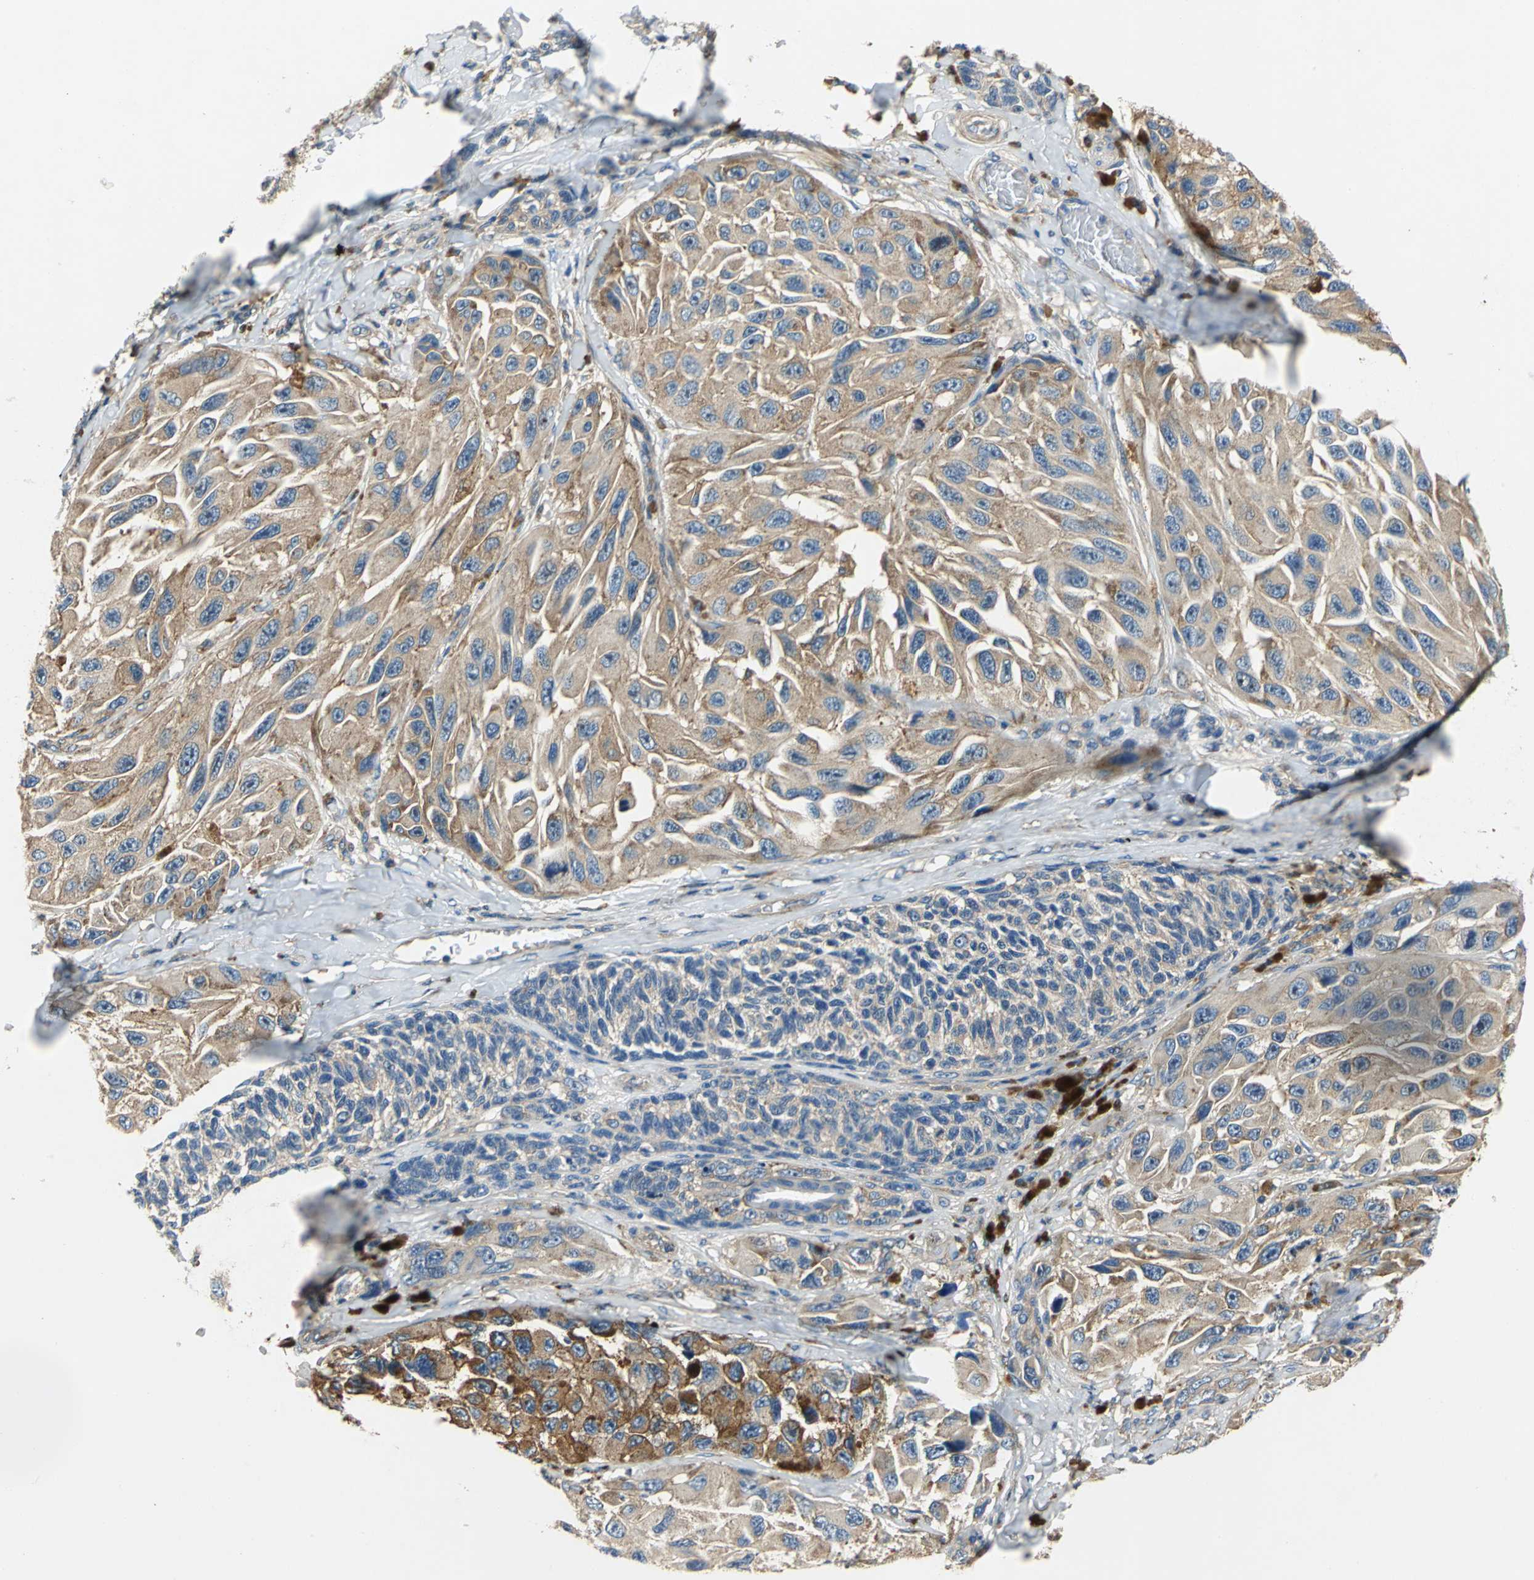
{"staining": {"intensity": "moderate", "quantity": ">75%", "location": "cytoplasmic/membranous"}, "tissue": "melanoma", "cell_type": "Tumor cells", "image_type": "cancer", "snomed": [{"axis": "morphology", "description": "Malignant melanoma, NOS"}, {"axis": "topography", "description": "Skin"}], "caption": "Immunohistochemical staining of melanoma demonstrates medium levels of moderate cytoplasmic/membranous staining in about >75% of tumor cells.", "gene": "DDX3Y", "patient": {"sex": "female", "age": 73}}